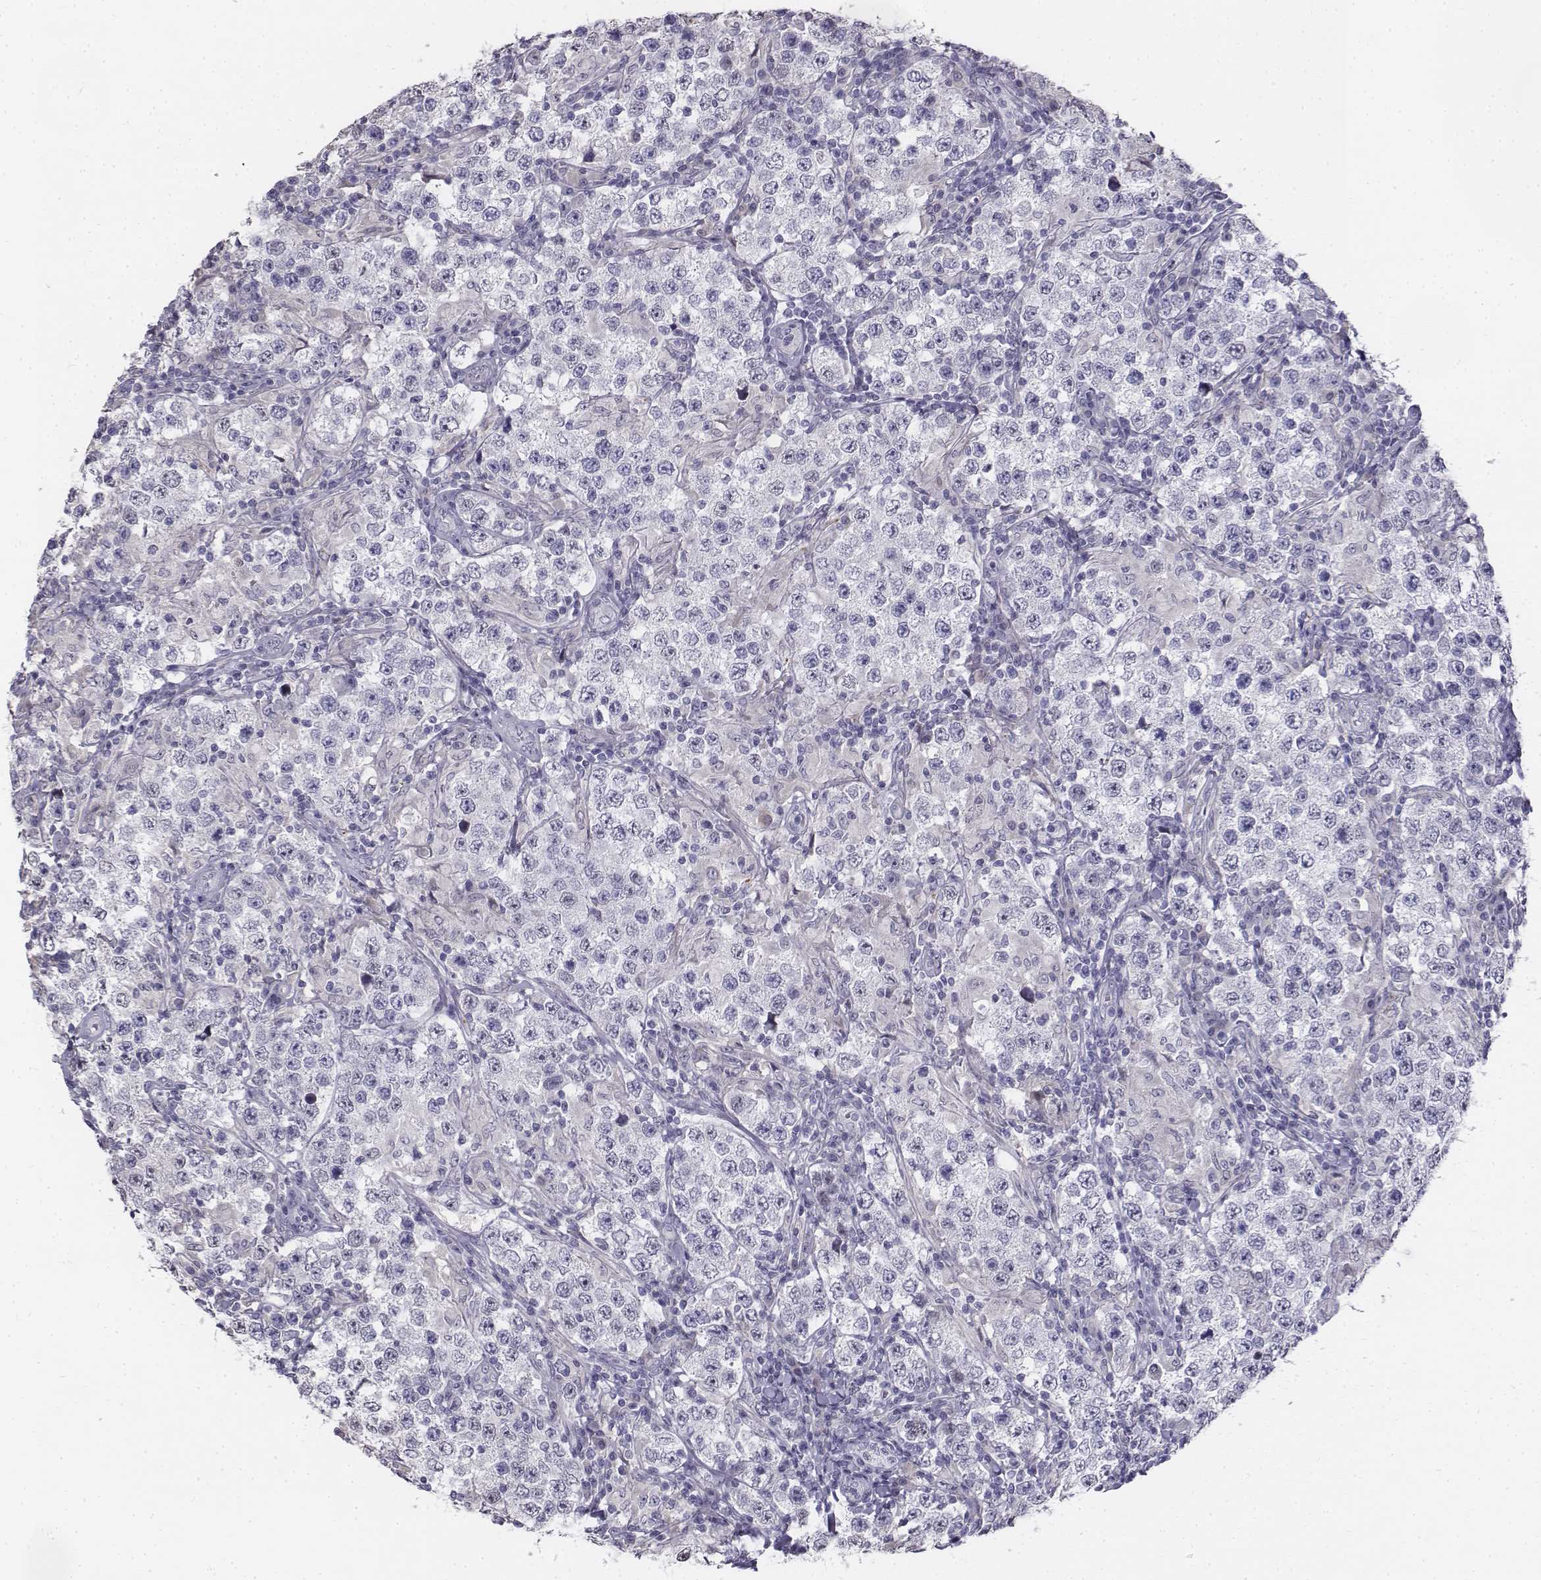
{"staining": {"intensity": "negative", "quantity": "none", "location": "none"}, "tissue": "testis cancer", "cell_type": "Tumor cells", "image_type": "cancer", "snomed": [{"axis": "morphology", "description": "Seminoma, NOS"}, {"axis": "morphology", "description": "Carcinoma, Embryonal, NOS"}, {"axis": "topography", "description": "Testis"}], "caption": "This is an IHC histopathology image of human testis cancer. There is no expression in tumor cells.", "gene": "PENK", "patient": {"sex": "male", "age": 41}}